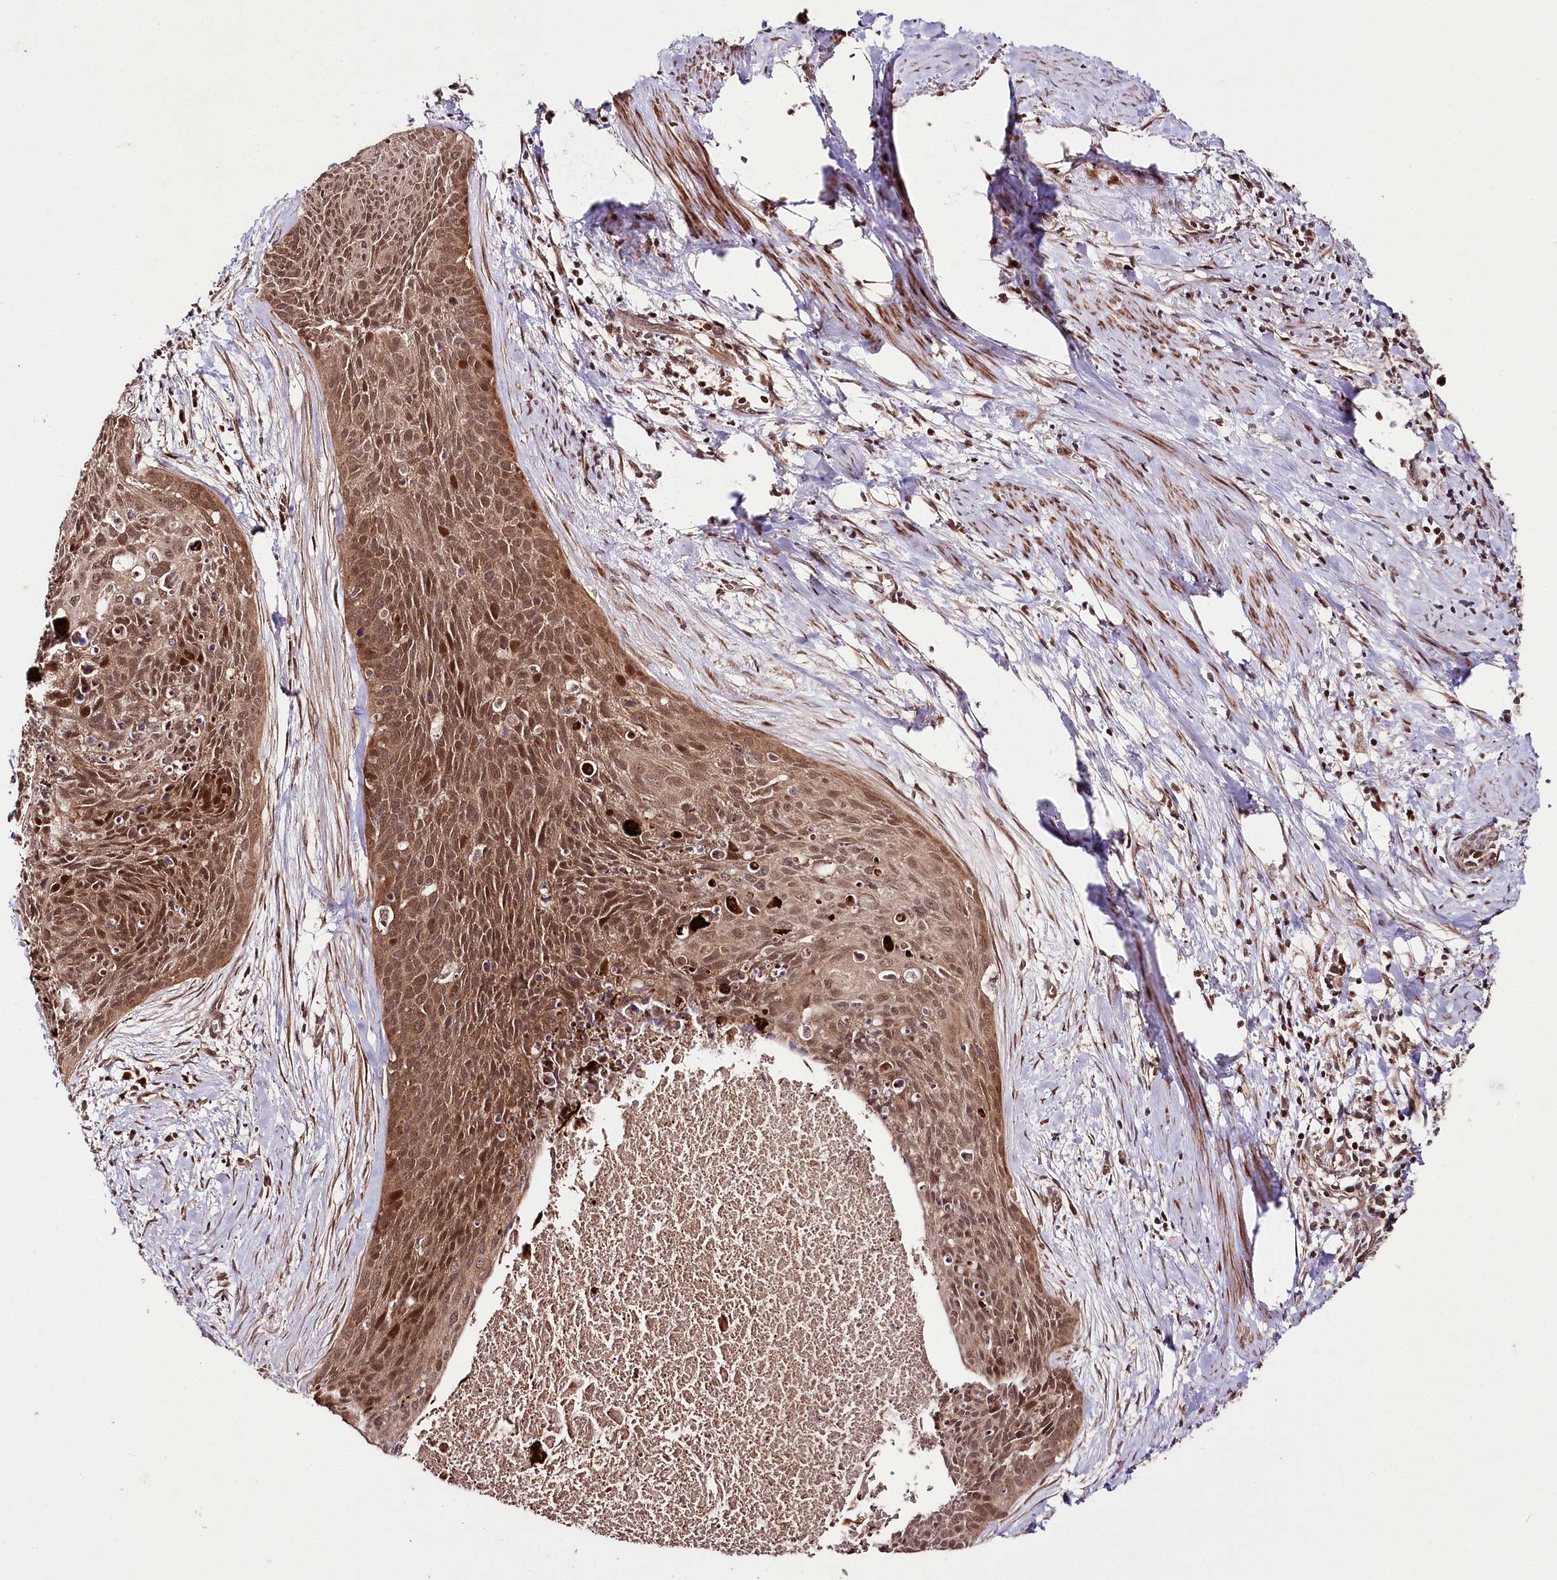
{"staining": {"intensity": "moderate", "quantity": ">75%", "location": "cytoplasmic/membranous,nuclear"}, "tissue": "cervical cancer", "cell_type": "Tumor cells", "image_type": "cancer", "snomed": [{"axis": "morphology", "description": "Squamous cell carcinoma, NOS"}, {"axis": "topography", "description": "Cervix"}], "caption": "Cervical cancer tissue demonstrates moderate cytoplasmic/membranous and nuclear staining in about >75% of tumor cells, visualized by immunohistochemistry.", "gene": "PHLDB1", "patient": {"sex": "female", "age": 55}}